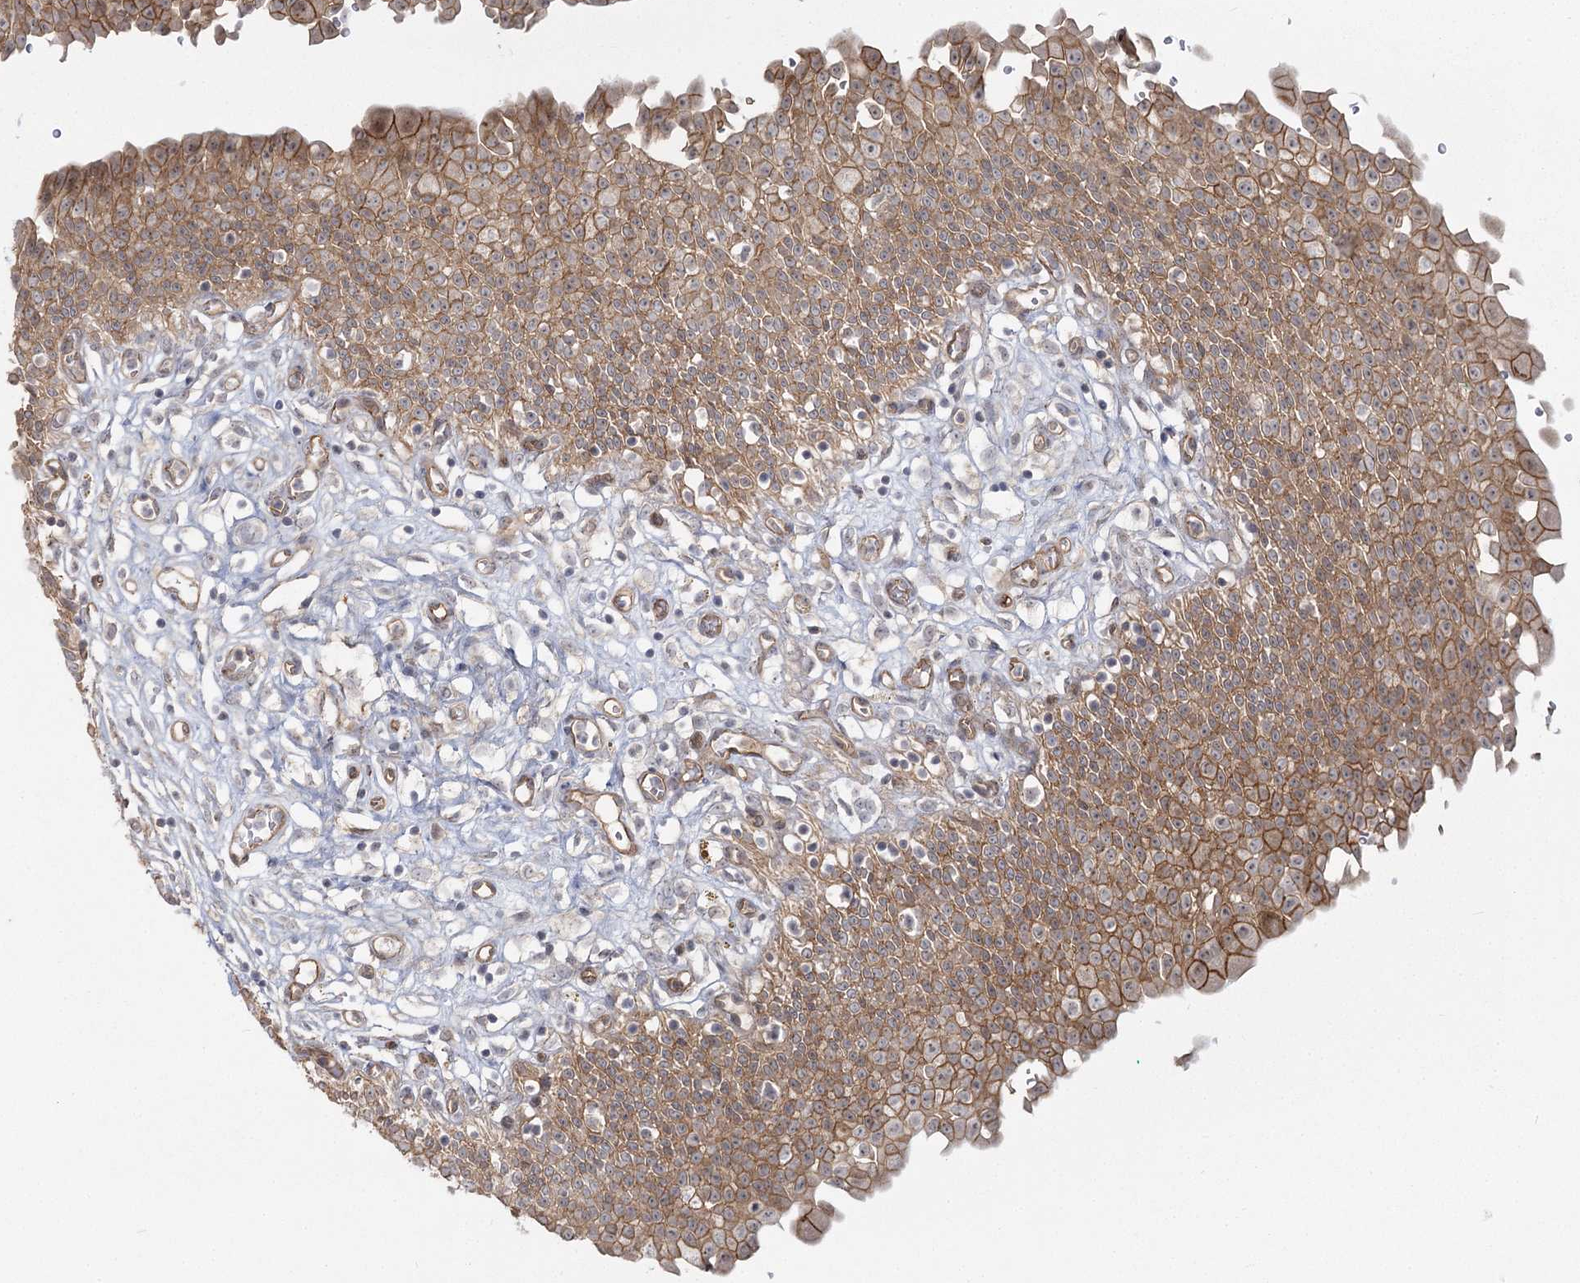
{"staining": {"intensity": "moderate", "quantity": ">75%", "location": "cytoplasmic/membranous"}, "tissue": "urinary bladder", "cell_type": "Urothelial cells", "image_type": "normal", "snomed": [{"axis": "morphology", "description": "Urothelial carcinoma, High grade"}, {"axis": "topography", "description": "Urinary bladder"}], "caption": "This is a photomicrograph of IHC staining of unremarkable urinary bladder, which shows moderate positivity in the cytoplasmic/membranous of urothelial cells.", "gene": "RPP14", "patient": {"sex": "male", "age": 46}}